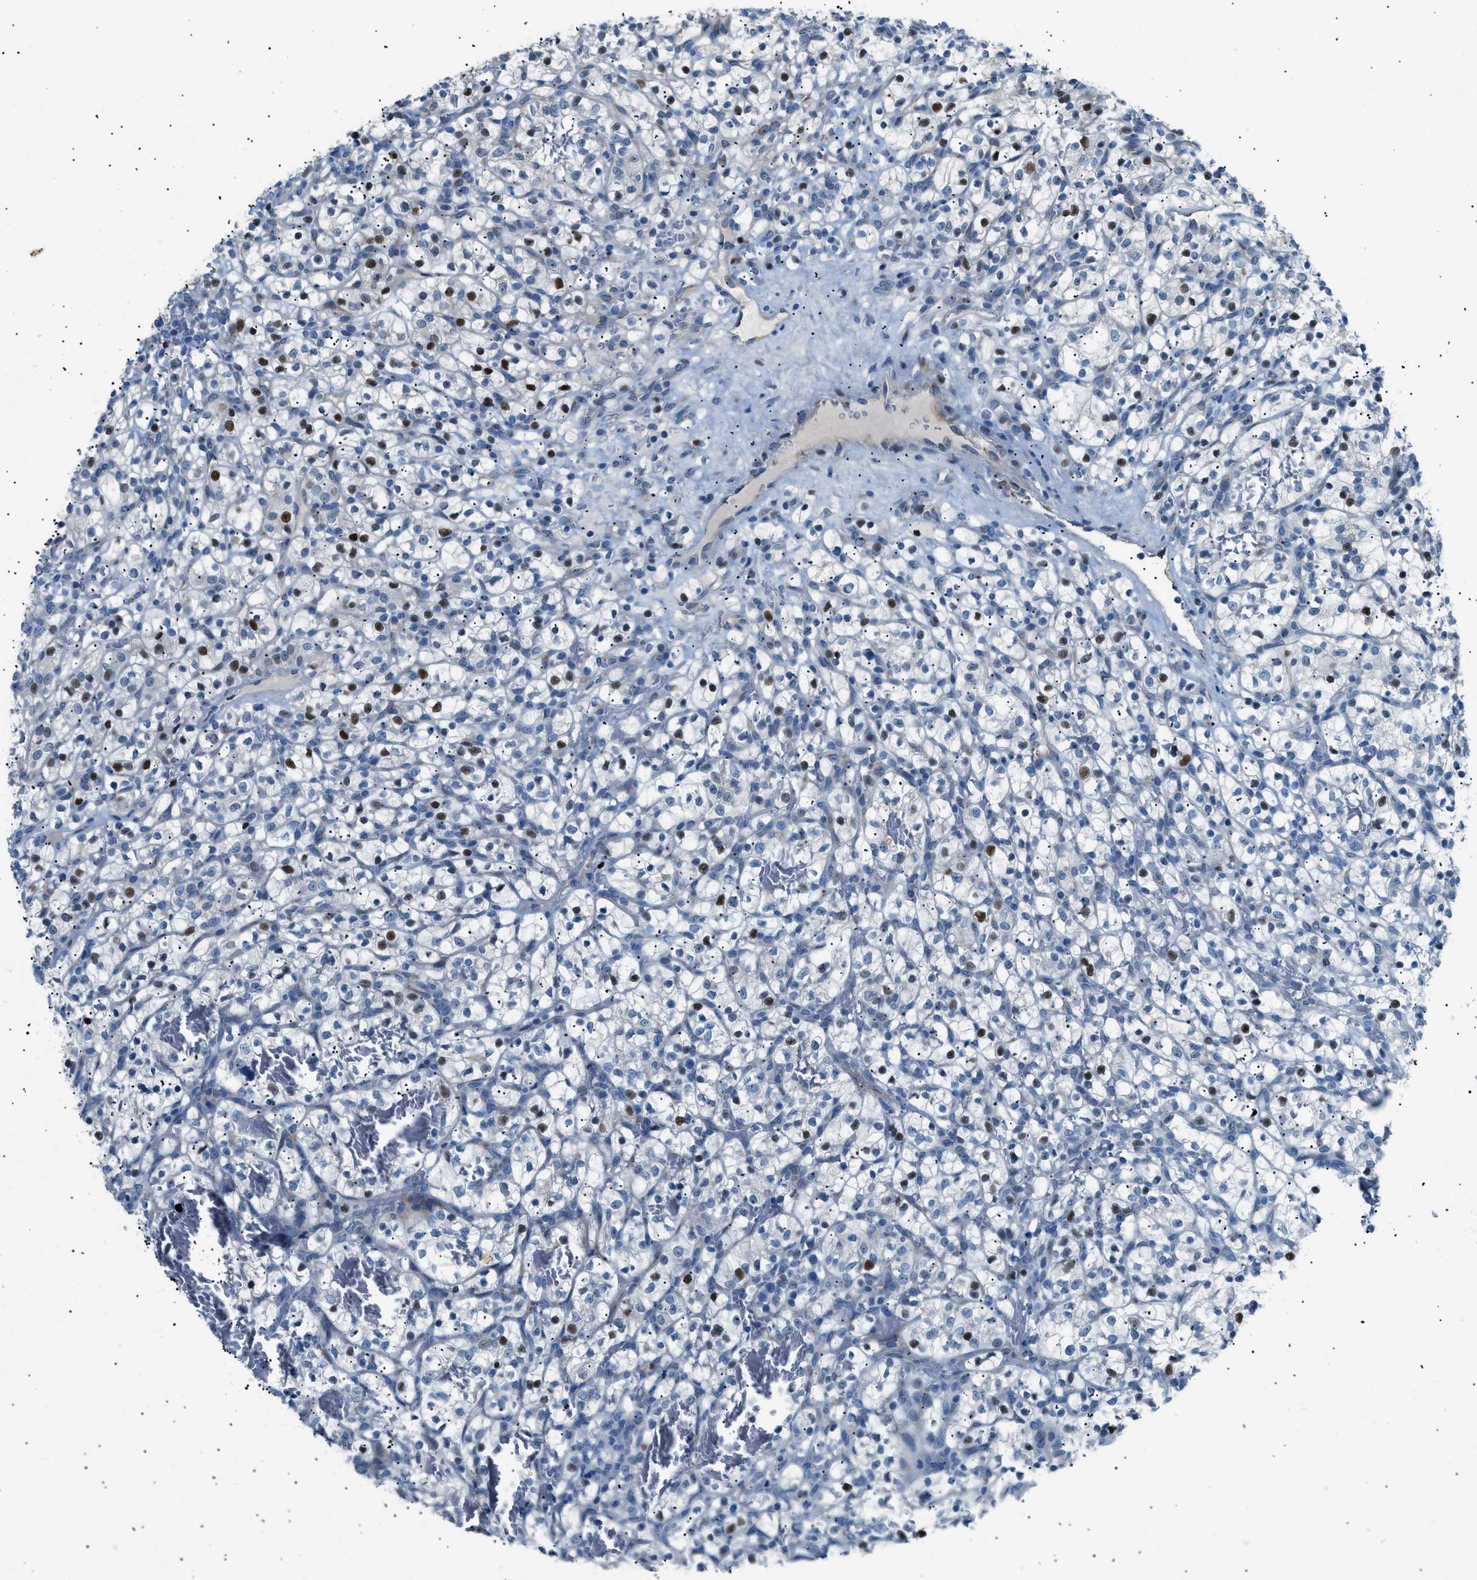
{"staining": {"intensity": "strong", "quantity": "25%-75%", "location": "nuclear"}, "tissue": "renal cancer", "cell_type": "Tumor cells", "image_type": "cancer", "snomed": [{"axis": "morphology", "description": "Adenocarcinoma, NOS"}, {"axis": "topography", "description": "Kidney"}], "caption": "Renal cancer (adenocarcinoma) was stained to show a protein in brown. There is high levels of strong nuclear positivity in approximately 25%-75% of tumor cells. The protein is shown in brown color, while the nuclei are stained blue.", "gene": "ICA1", "patient": {"sex": "female", "age": 57}}